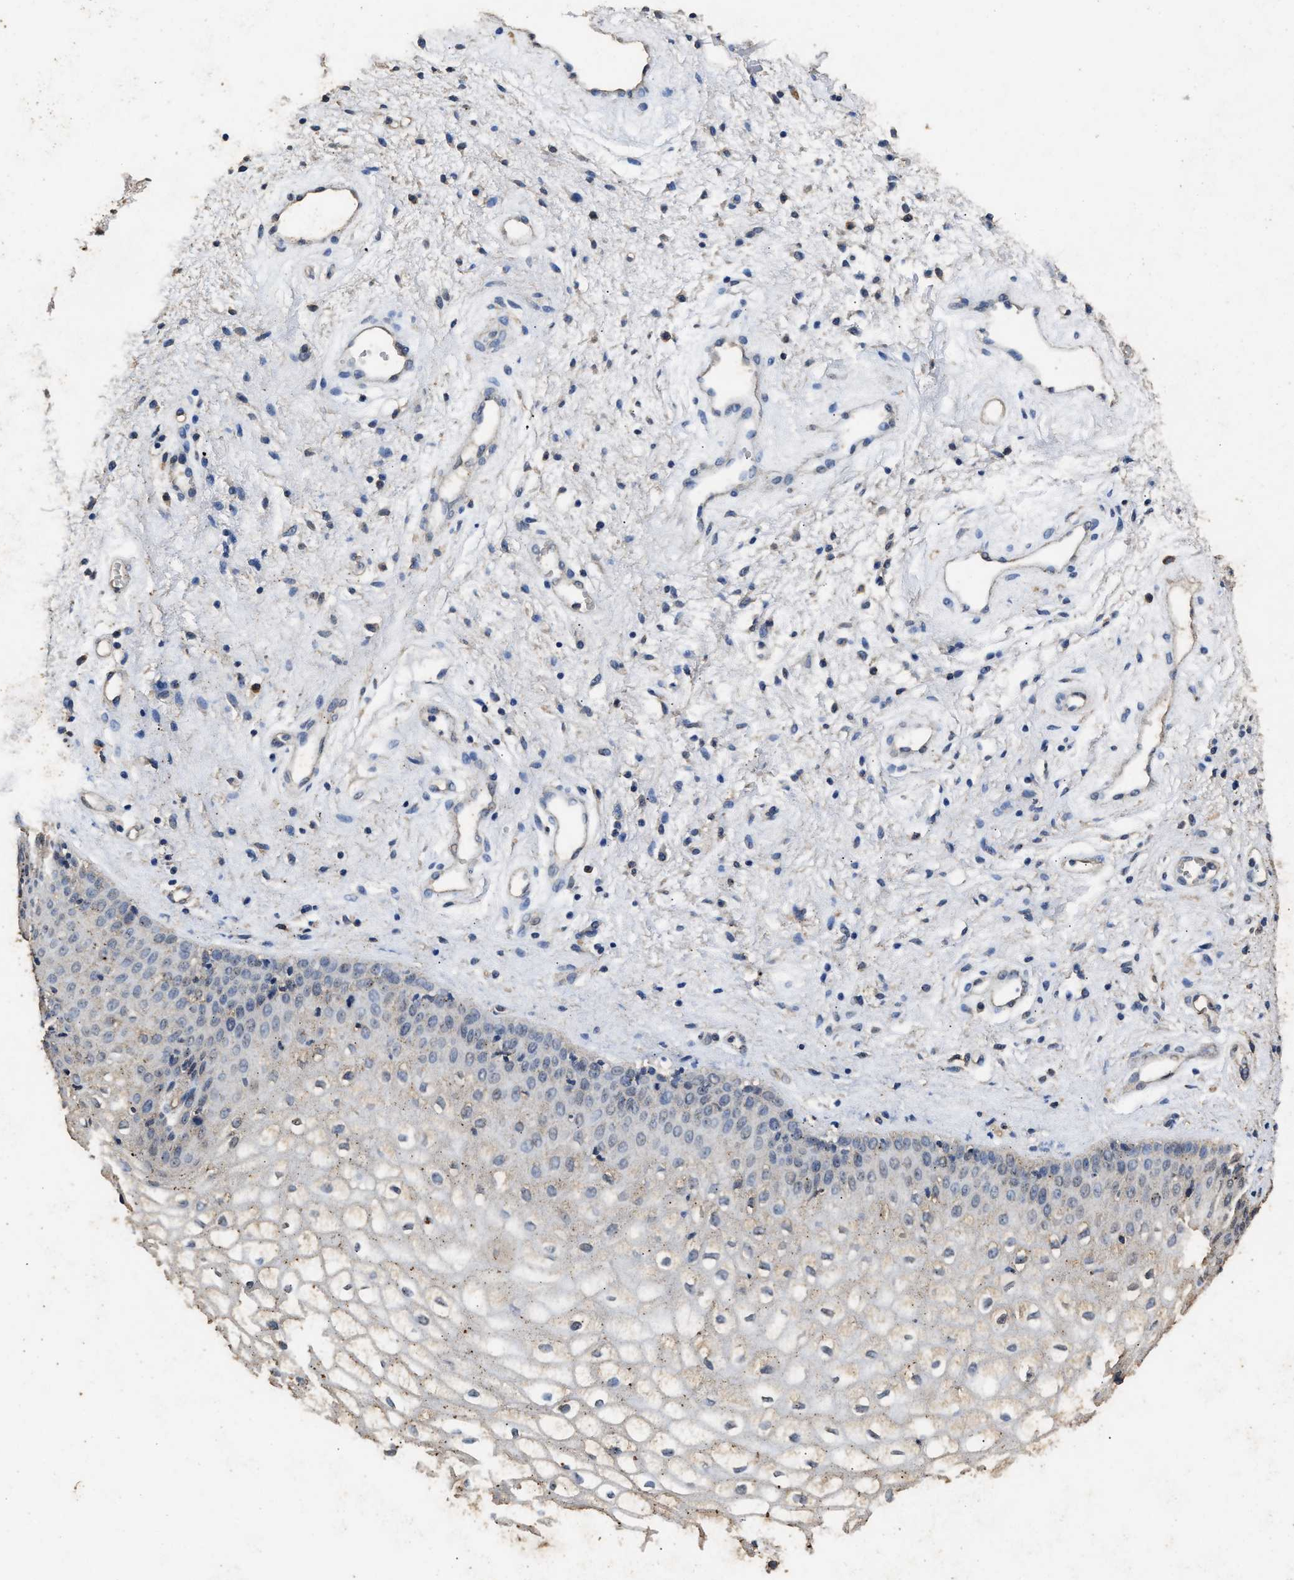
{"staining": {"intensity": "negative", "quantity": "none", "location": "none"}, "tissue": "vagina", "cell_type": "Squamous epithelial cells", "image_type": "normal", "snomed": [{"axis": "morphology", "description": "Normal tissue, NOS"}, {"axis": "topography", "description": "Vagina"}], "caption": "DAB (3,3'-diaminobenzidine) immunohistochemical staining of unremarkable vagina exhibits no significant positivity in squamous epithelial cells. (Immunohistochemistry (ihc), brightfield microscopy, high magnification).", "gene": "YWHAE", "patient": {"sex": "female", "age": 34}}